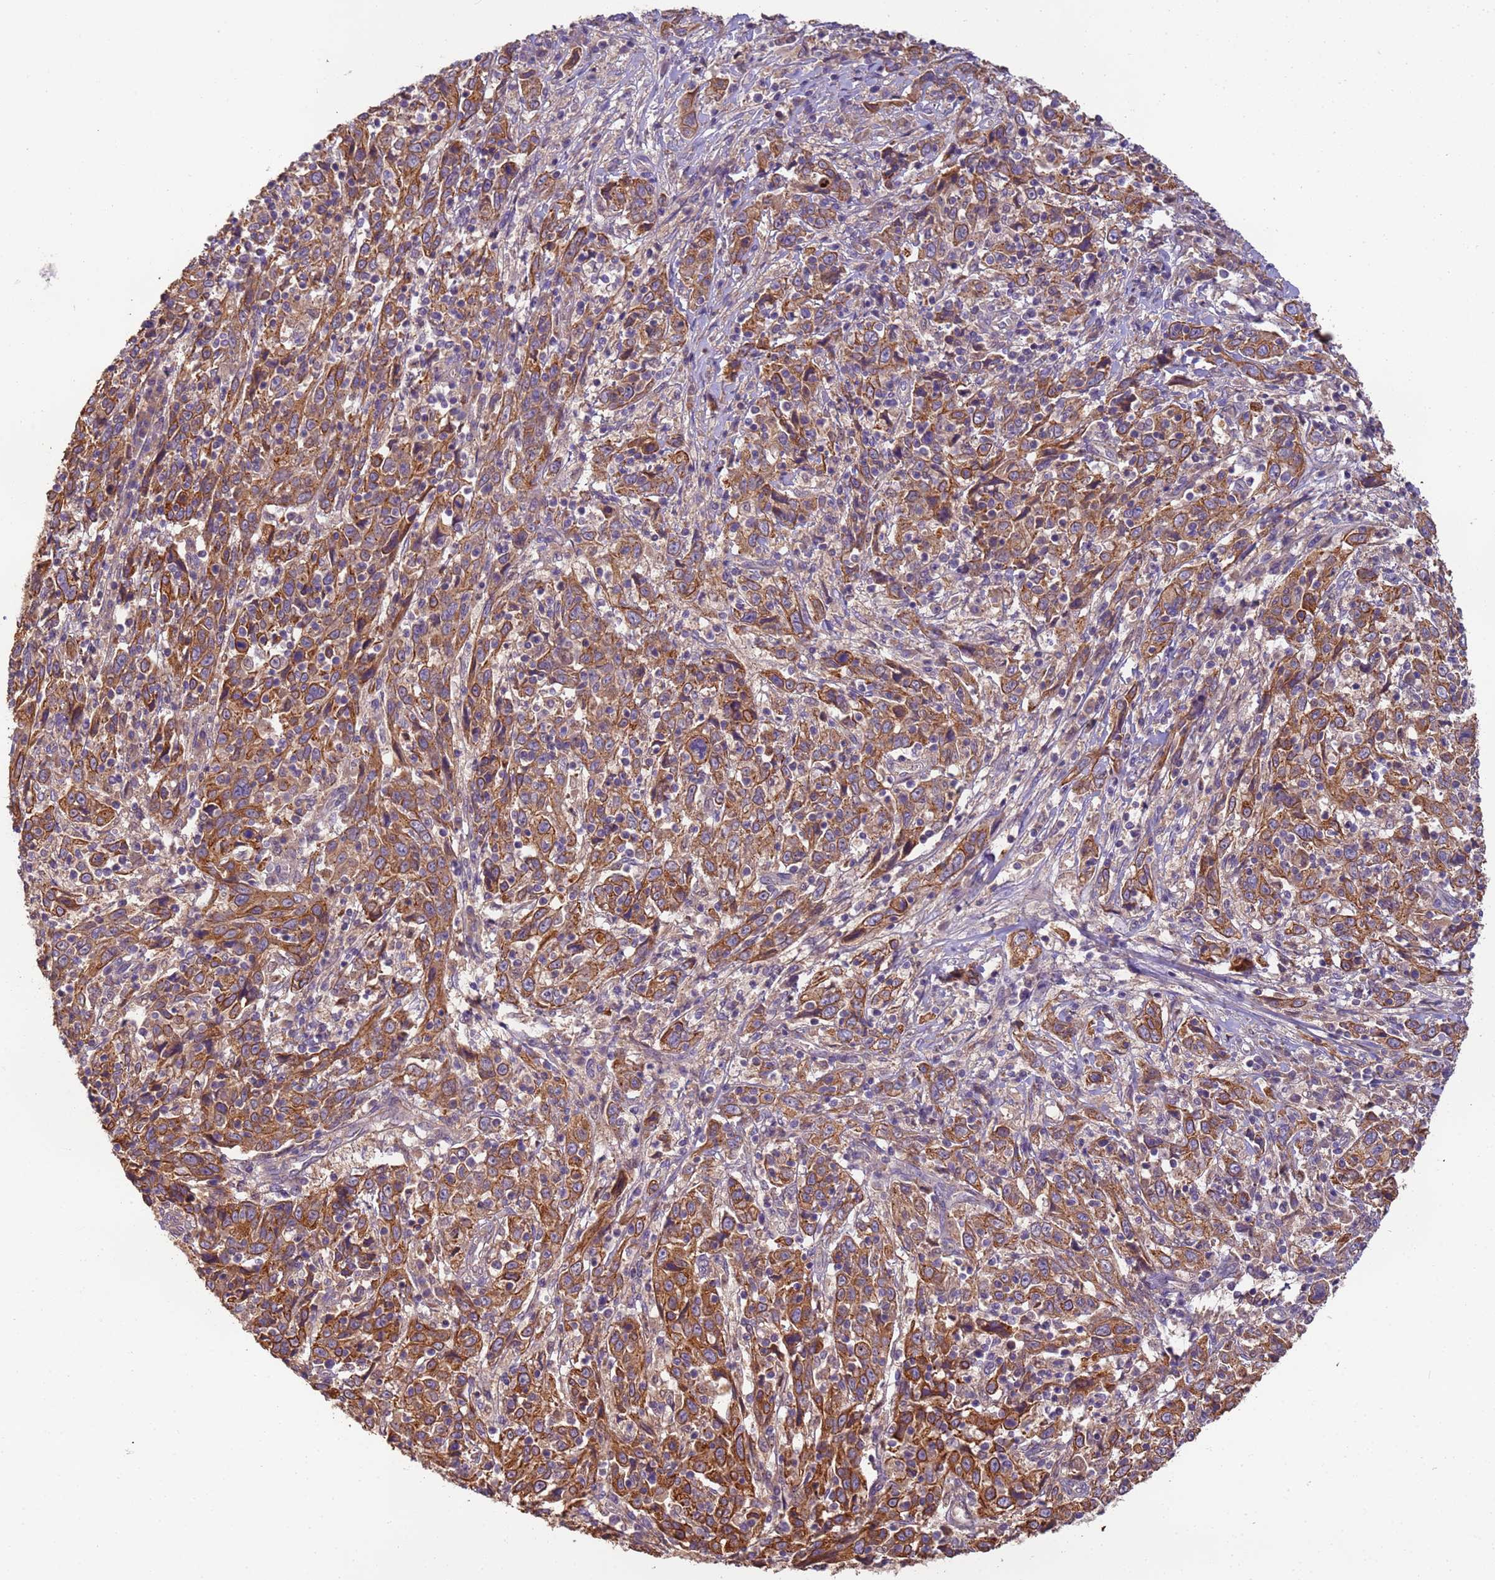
{"staining": {"intensity": "moderate", "quantity": ">75%", "location": "cytoplasmic/membranous"}, "tissue": "cervical cancer", "cell_type": "Tumor cells", "image_type": "cancer", "snomed": [{"axis": "morphology", "description": "Squamous cell carcinoma, NOS"}, {"axis": "topography", "description": "Cervix"}], "caption": "Tumor cells reveal moderate cytoplasmic/membranous expression in about >75% of cells in cervical squamous cell carcinoma.", "gene": "TIGAR", "patient": {"sex": "female", "age": 46}}